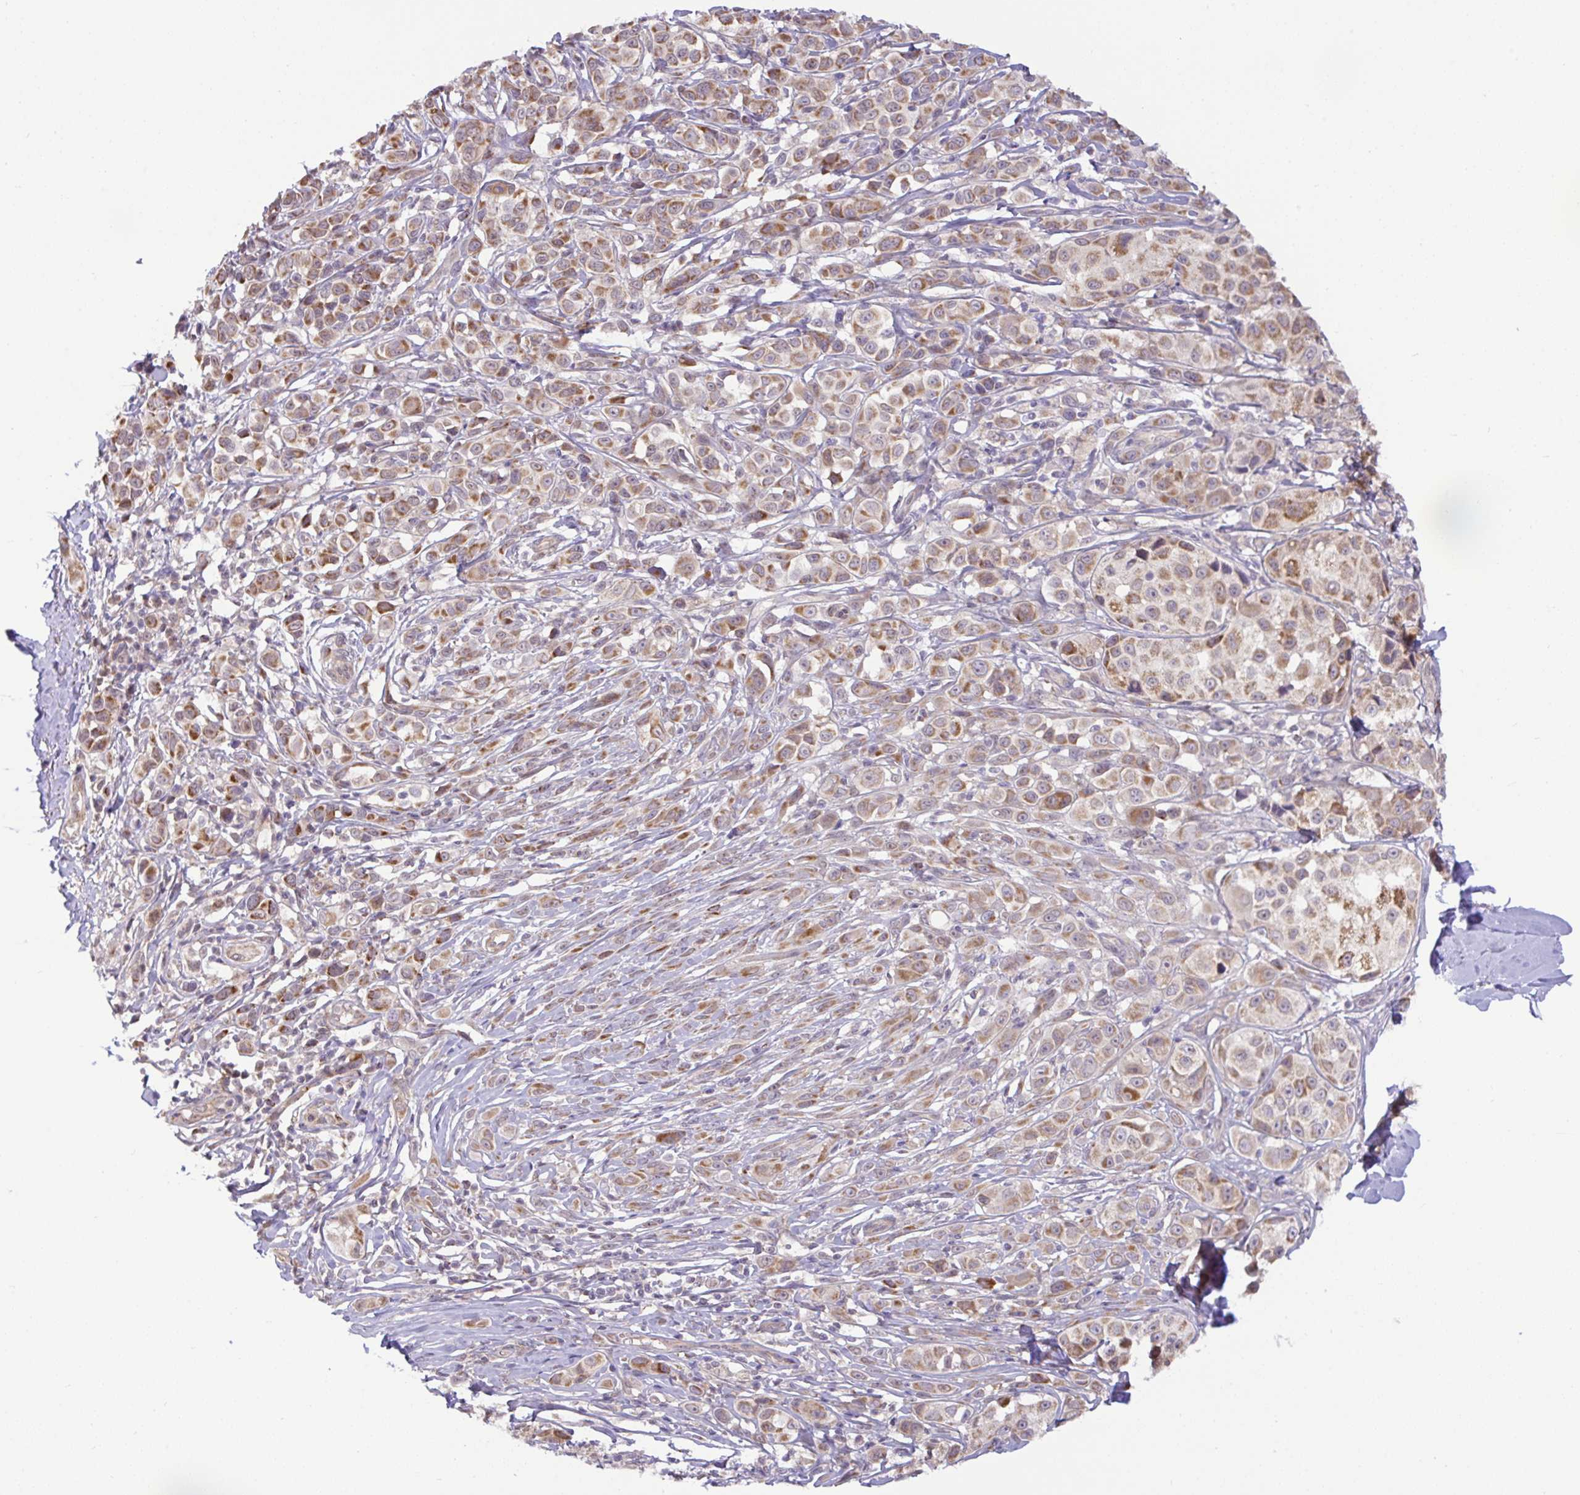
{"staining": {"intensity": "moderate", "quantity": ">75%", "location": "cytoplasmic/membranous"}, "tissue": "melanoma", "cell_type": "Tumor cells", "image_type": "cancer", "snomed": [{"axis": "morphology", "description": "Malignant melanoma, NOS"}, {"axis": "topography", "description": "Skin"}], "caption": "Immunohistochemical staining of melanoma demonstrates medium levels of moderate cytoplasmic/membranous protein staining in approximately >75% of tumor cells.", "gene": "DLEU7", "patient": {"sex": "male", "age": 39}}